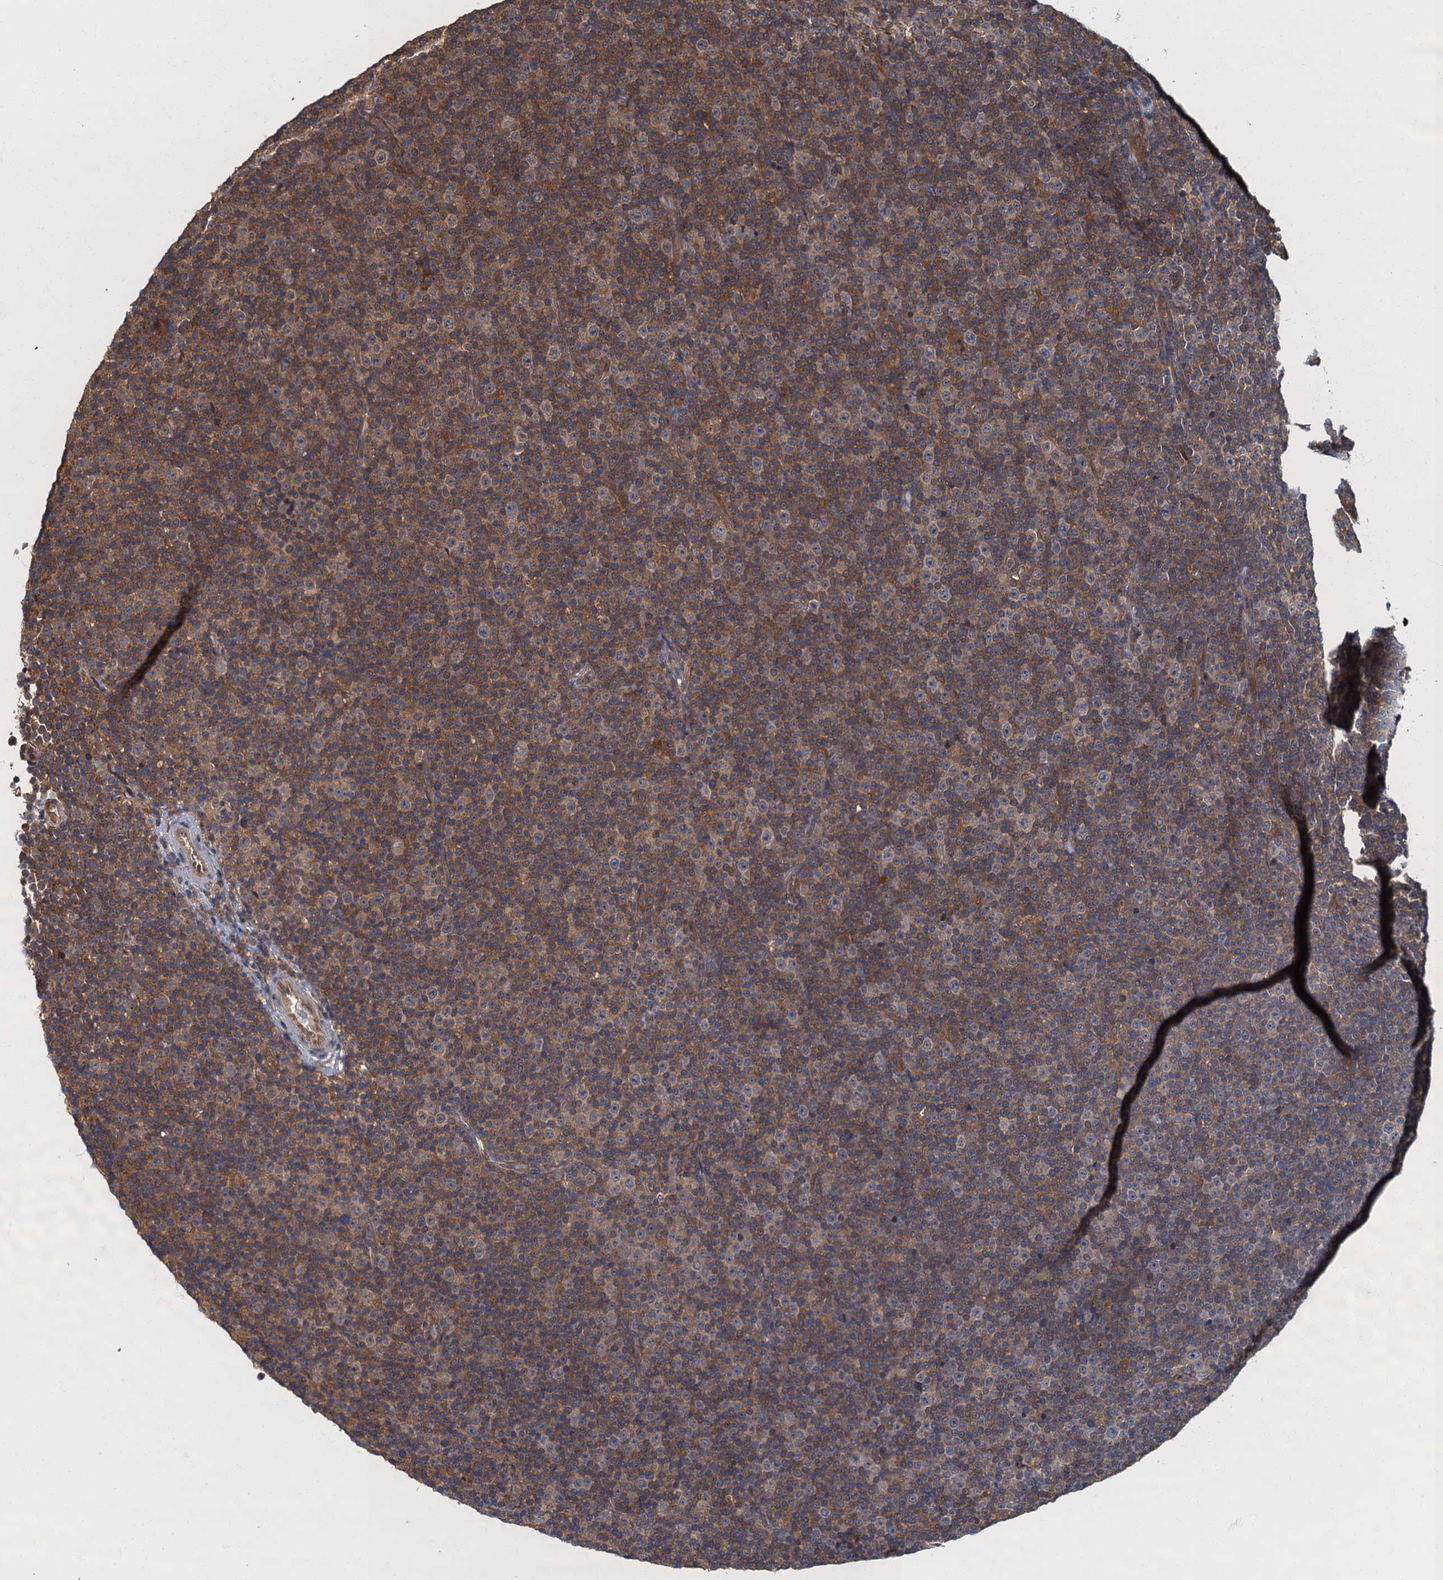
{"staining": {"intensity": "moderate", "quantity": ">75%", "location": "cytoplasmic/membranous"}, "tissue": "lymphoma", "cell_type": "Tumor cells", "image_type": "cancer", "snomed": [{"axis": "morphology", "description": "Malignant lymphoma, non-Hodgkin's type, Low grade"}, {"axis": "topography", "description": "Lymph node"}], "caption": "Protein staining of lymphoma tissue shows moderate cytoplasmic/membranous expression in approximately >75% of tumor cells. Nuclei are stained in blue.", "gene": "TBCK", "patient": {"sex": "female", "age": 67}}